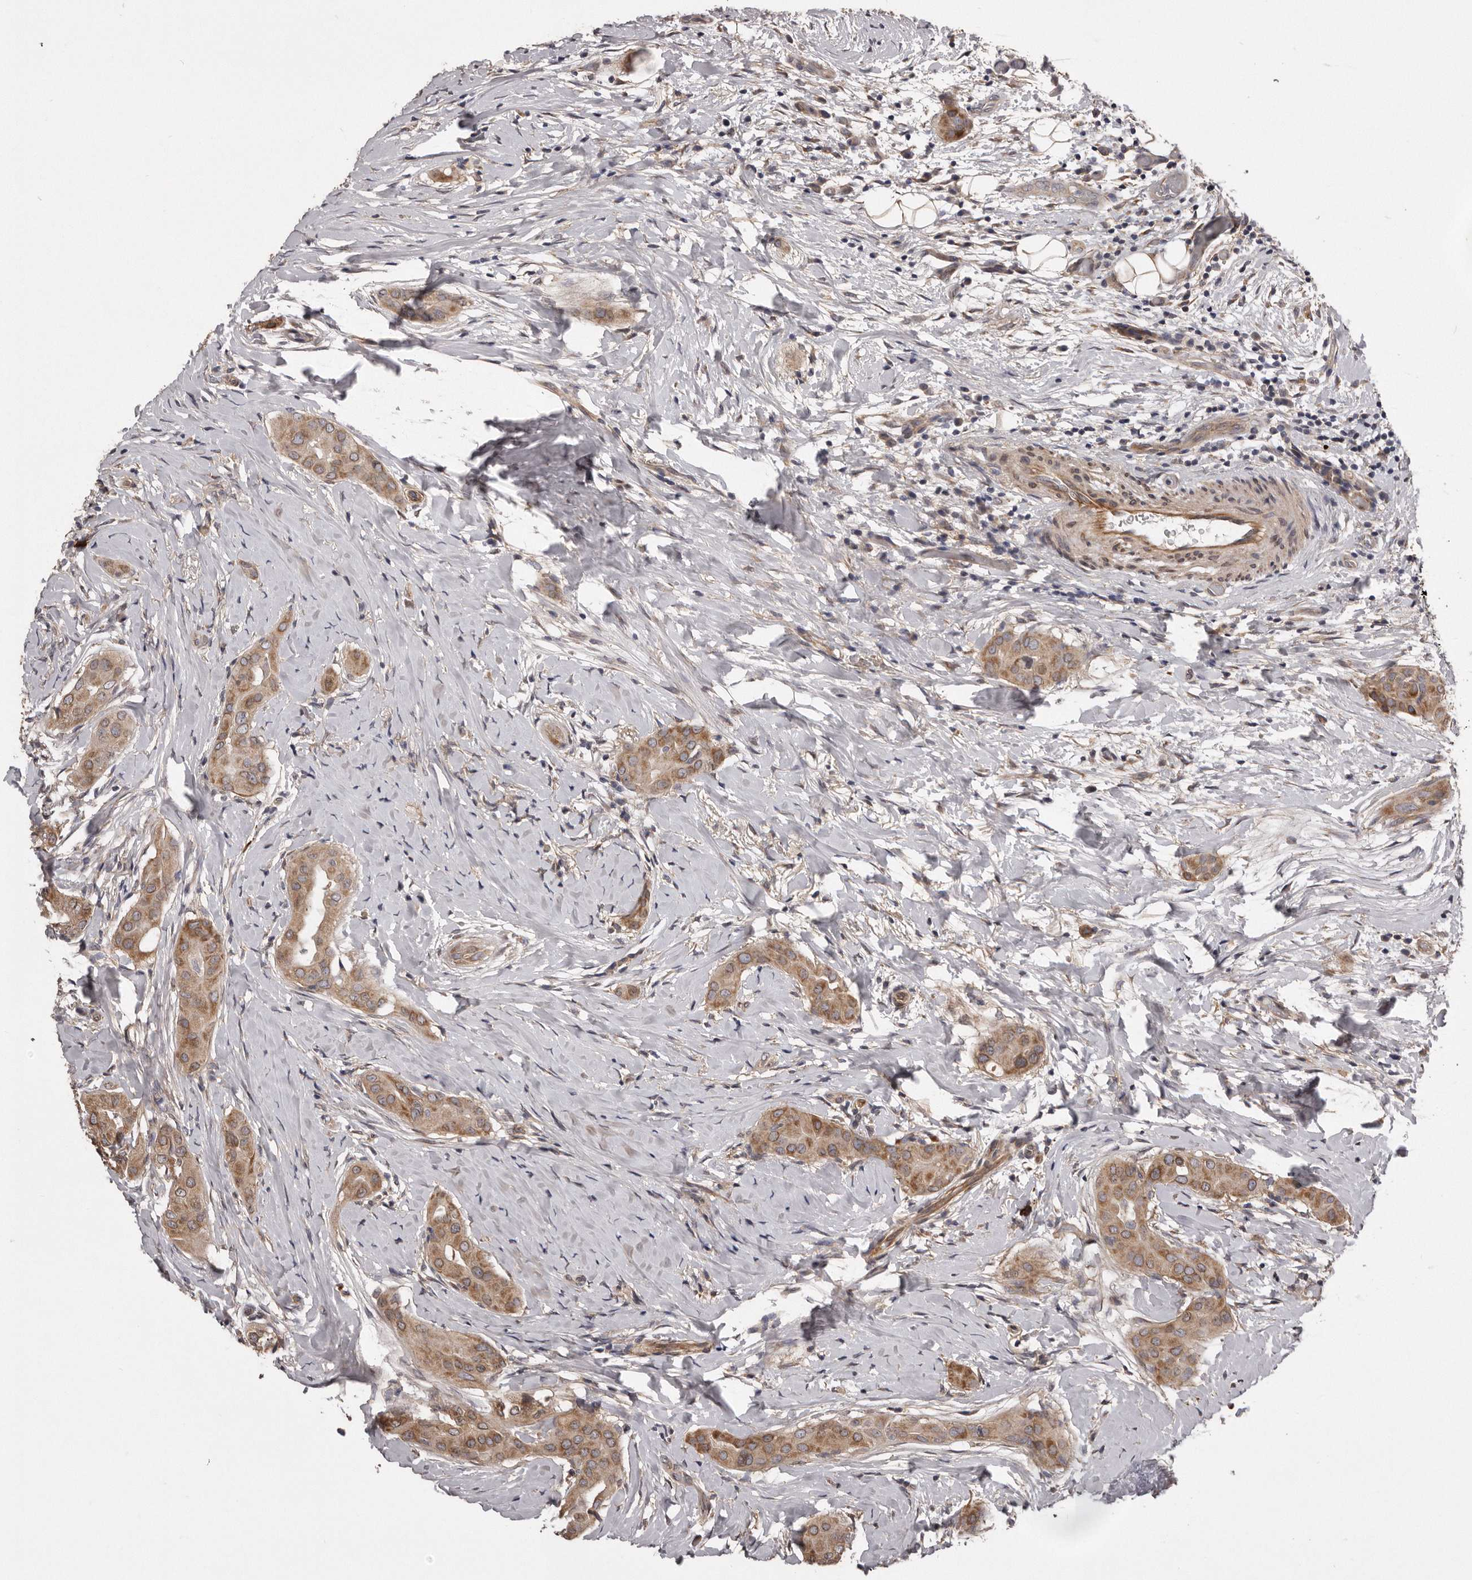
{"staining": {"intensity": "moderate", "quantity": ">75%", "location": "cytoplasmic/membranous"}, "tissue": "thyroid cancer", "cell_type": "Tumor cells", "image_type": "cancer", "snomed": [{"axis": "morphology", "description": "Papillary adenocarcinoma, NOS"}, {"axis": "topography", "description": "Thyroid gland"}], "caption": "Brown immunohistochemical staining in human thyroid cancer demonstrates moderate cytoplasmic/membranous positivity in approximately >75% of tumor cells.", "gene": "ARMCX1", "patient": {"sex": "male", "age": 33}}